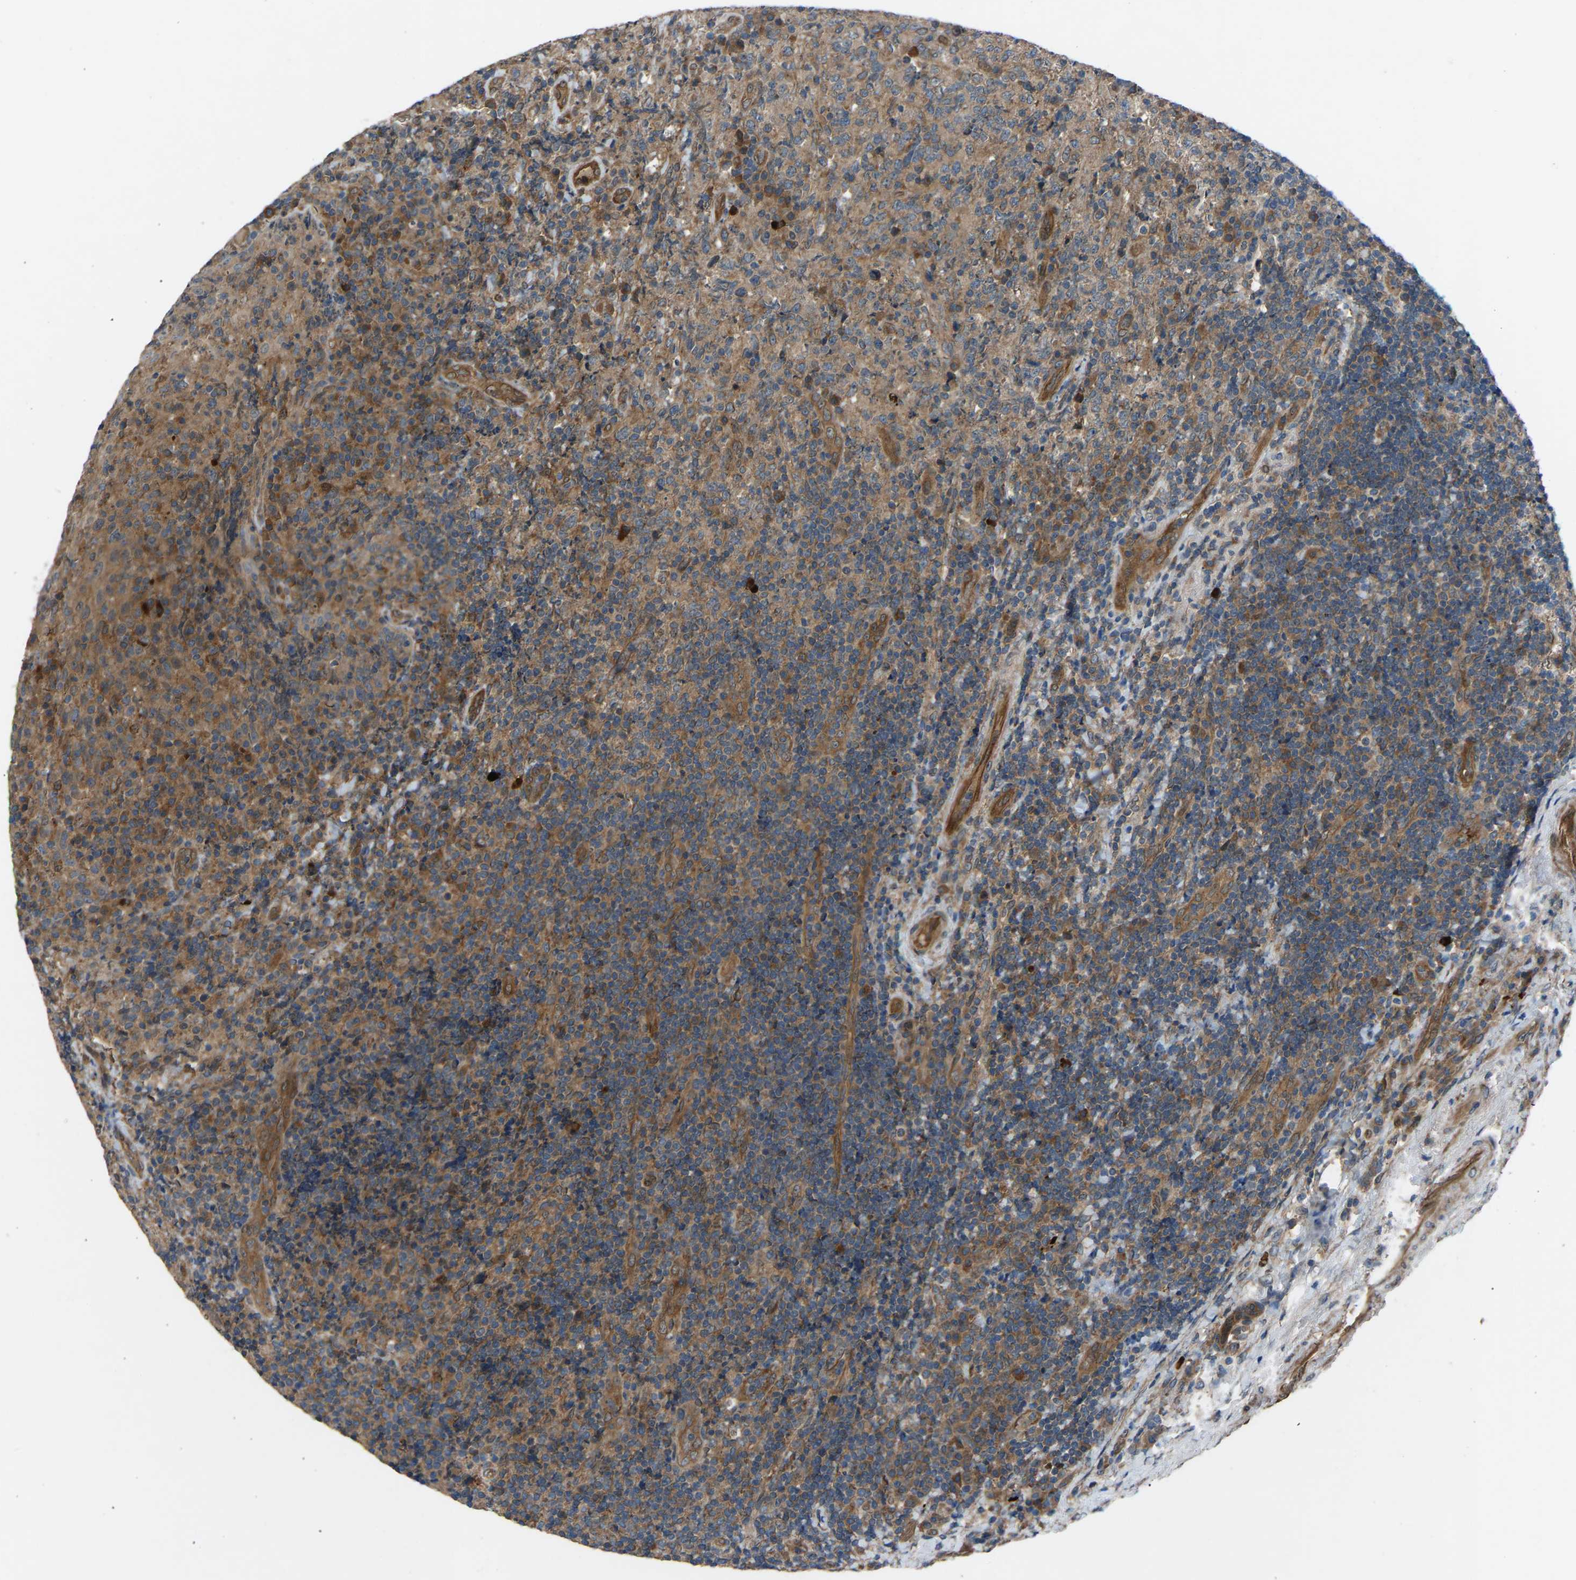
{"staining": {"intensity": "moderate", "quantity": ">75%", "location": "cytoplasmic/membranous"}, "tissue": "lymphoma", "cell_type": "Tumor cells", "image_type": "cancer", "snomed": [{"axis": "morphology", "description": "Malignant lymphoma, non-Hodgkin's type, High grade"}, {"axis": "topography", "description": "Tonsil"}], "caption": "IHC micrograph of neoplastic tissue: lymphoma stained using IHC exhibits medium levels of moderate protein expression localized specifically in the cytoplasmic/membranous of tumor cells, appearing as a cytoplasmic/membranous brown color.", "gene": "GAS2L1", "patient": {"sex": "female", "age": 36}}